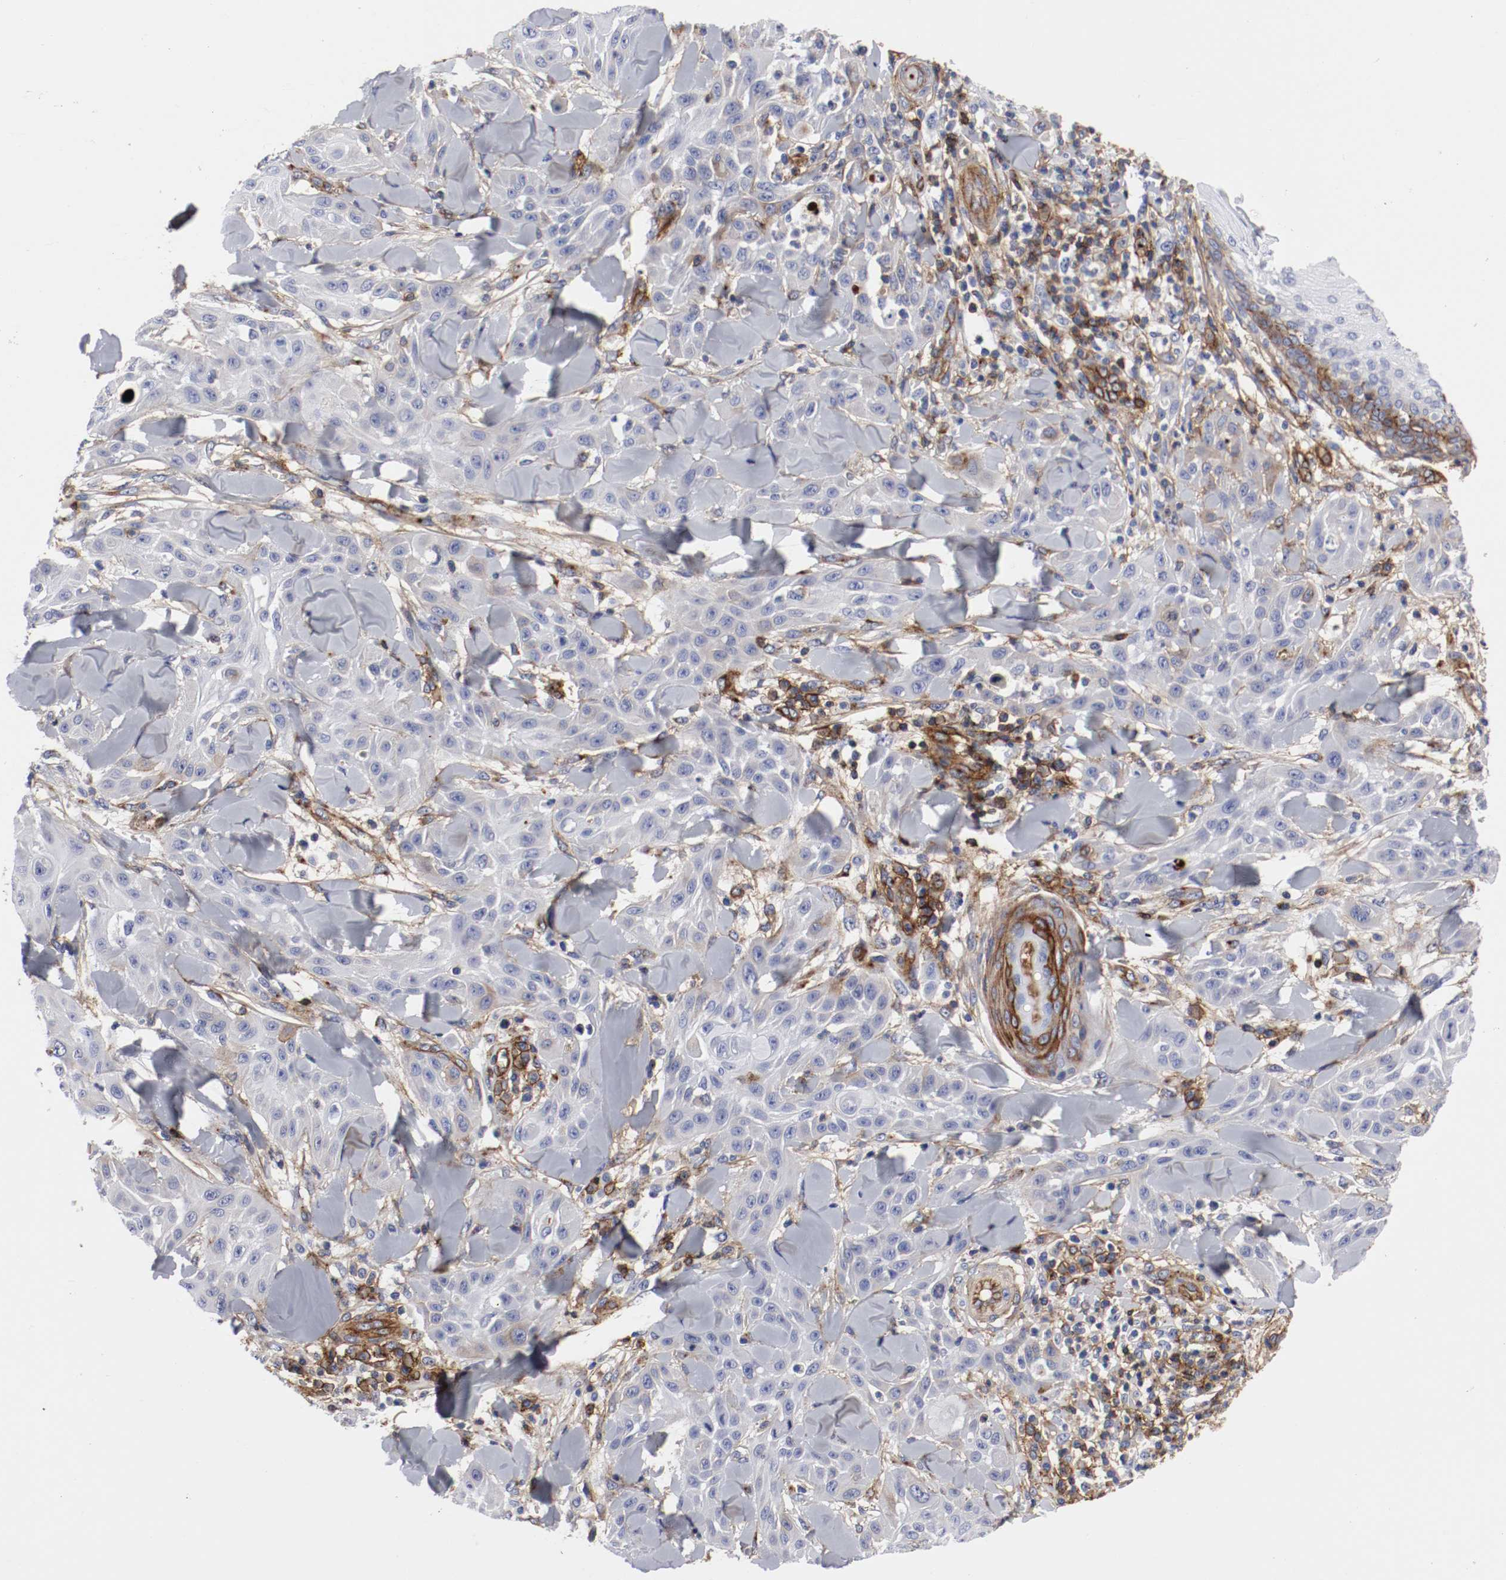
{"staining": {"intensity": "weak", "quantity": "<25%", "location": "cytoplasmic/membranous"}, "tissue": "skin cancer", "cell_type": "Tumor cells", "image_type": "cancer", "snomed": [{"axis": "morphology", "description": "Squamous cell carcinoma, NOS"}, {"axis": "topography", "description": "Skin"}], "caption": "High magnification brightfield microscopy of skin squamous cell carcinoma stained with DAB (3,3'-diaminobenzidine) (brown) and counterstained with hematoxylin (blue): tumor cells show no significant positivity.", "gene": "IFITM1", "patient": {"sex": "male", "age": 24}}